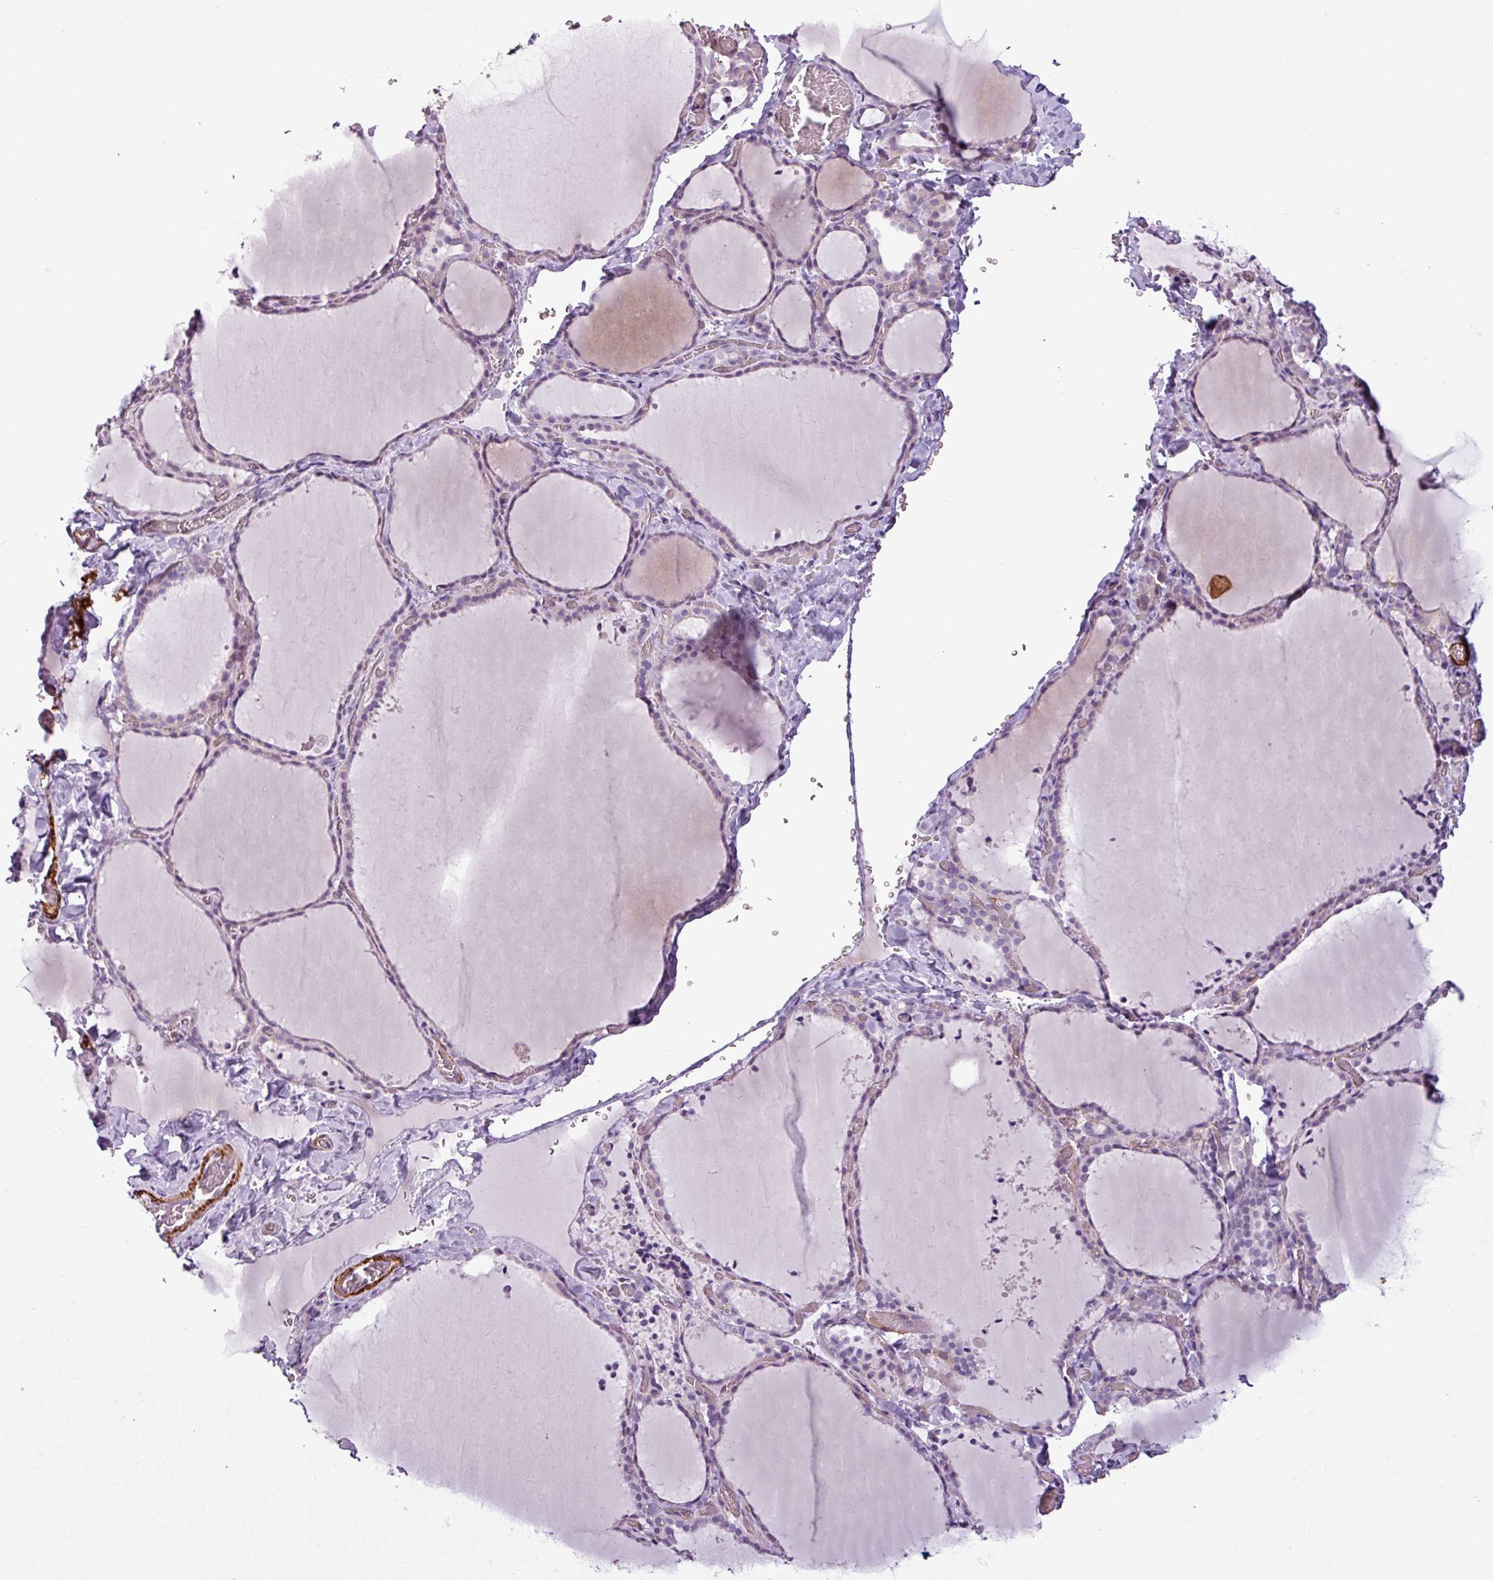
{"staining": {"intensity": "negative", "quantity": "none", "location": "none"}, "tissue": "thyroid gland", "cell_type": "Glandular cells", "image_type": "normal", "snomed": [{"axis": "morphology", "description": "Normal tissue, NOS"}, {"axis": "topography", "description": "Thyroid gland"}], "caption": "Glandular cells show no significant protein expression in unremarkable thyroid gland. The staining is performed using DAB brown chromogen with nuclei counter-stained in using hematoxylin.", "gene": "ATP10A", "patient": {"sex": "female", "age": 22}}